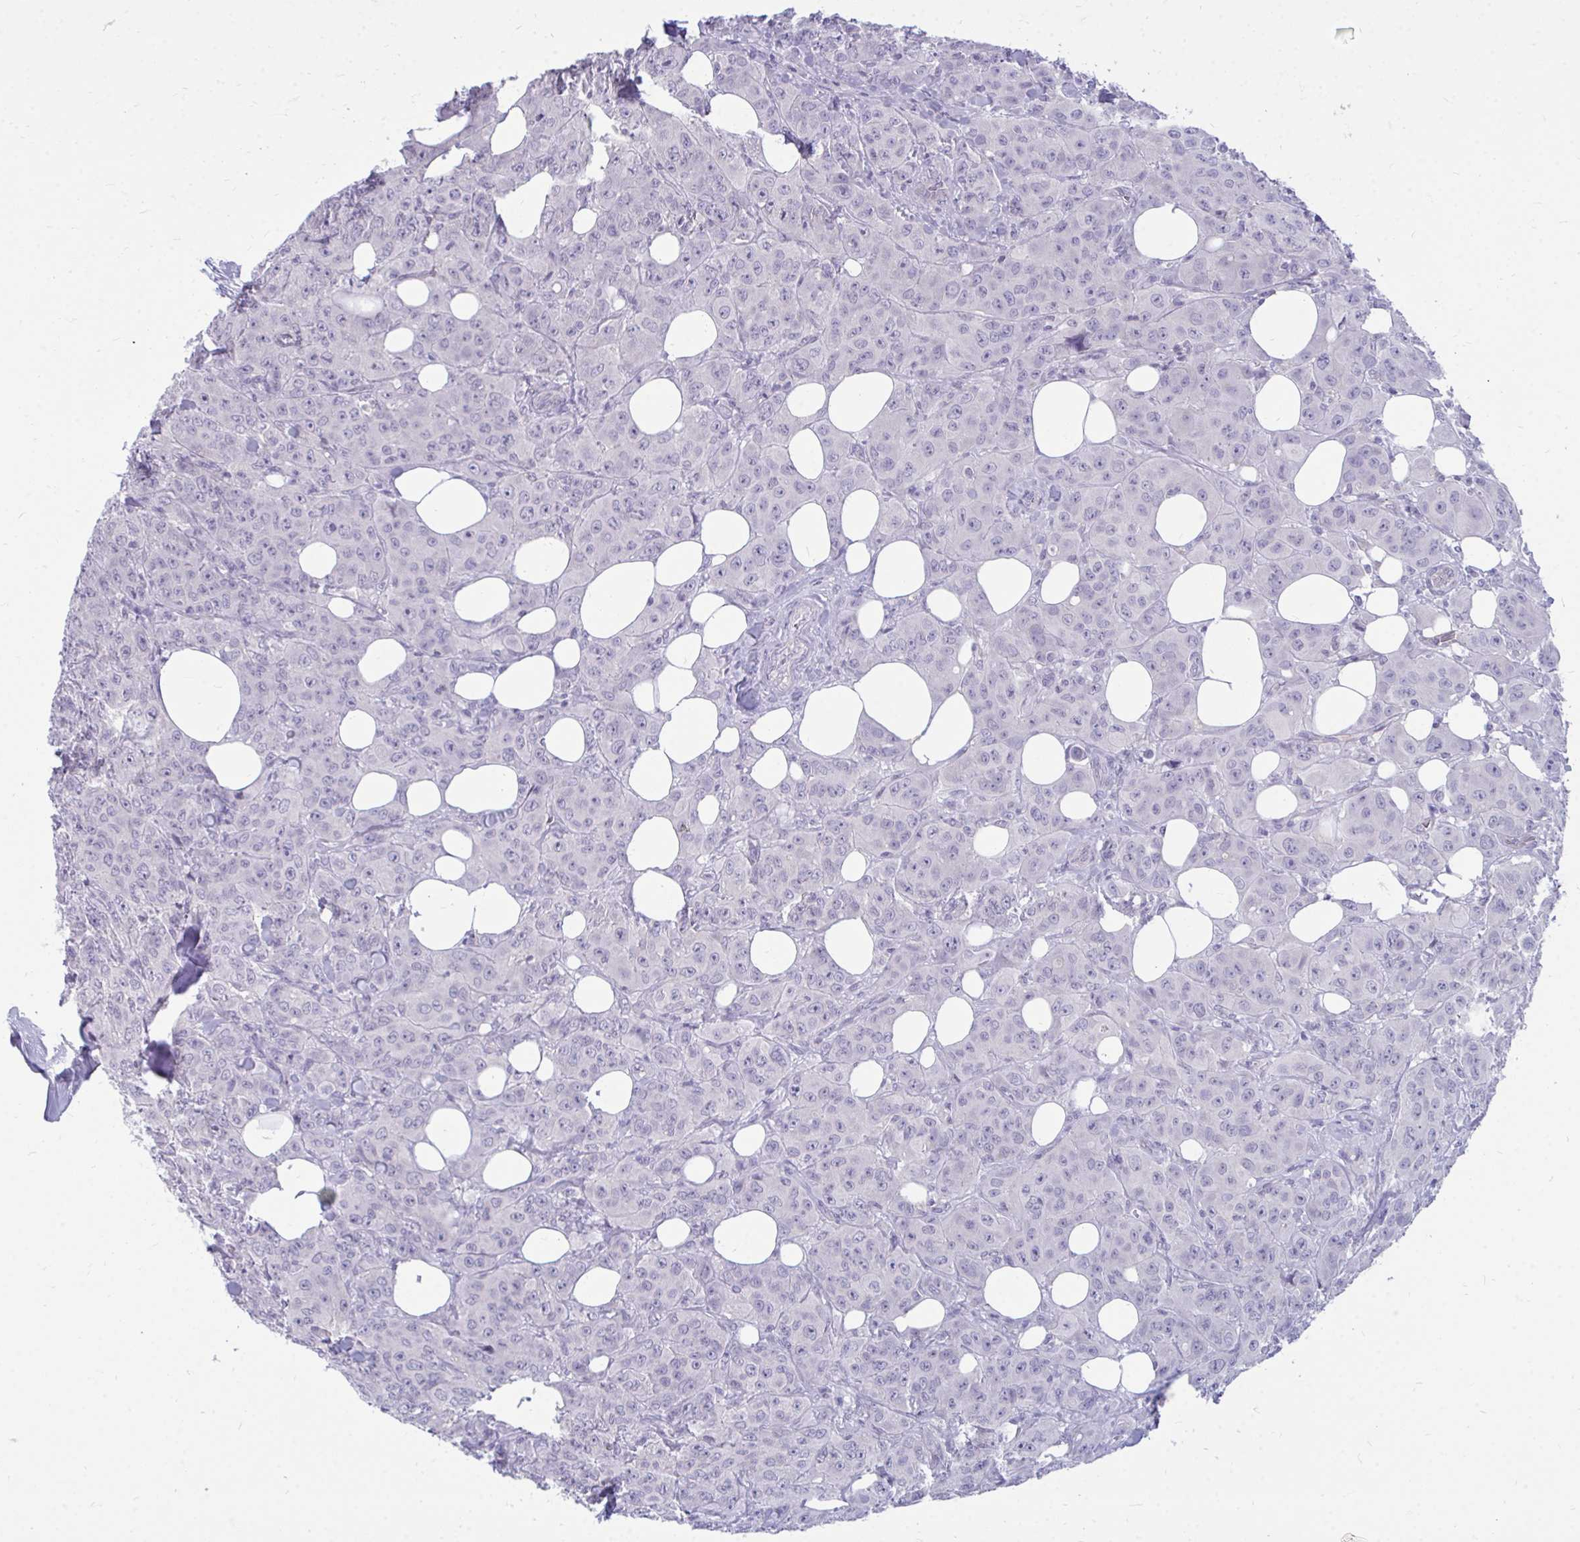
{"staining": {"intensity": "negative", "quantity": "none", "location": "none"}, "tissue": "breast cancer", "cell_type": "Tumor cells", "image_type": "cancer", "snomed": [{"axis": "morphology", "description": "Normal tissue, NOS"}, {"axis": "morphology", "description": "Duct carcinoma"}, {"axis": "topography", "description": "Breast"}], "caption": "This is a histopathology image of IHC staining of breast cancer, which shows no staining in tumor cells.", "gene": "ACSL5", "patient": {"sex": "female", "age": 43}}